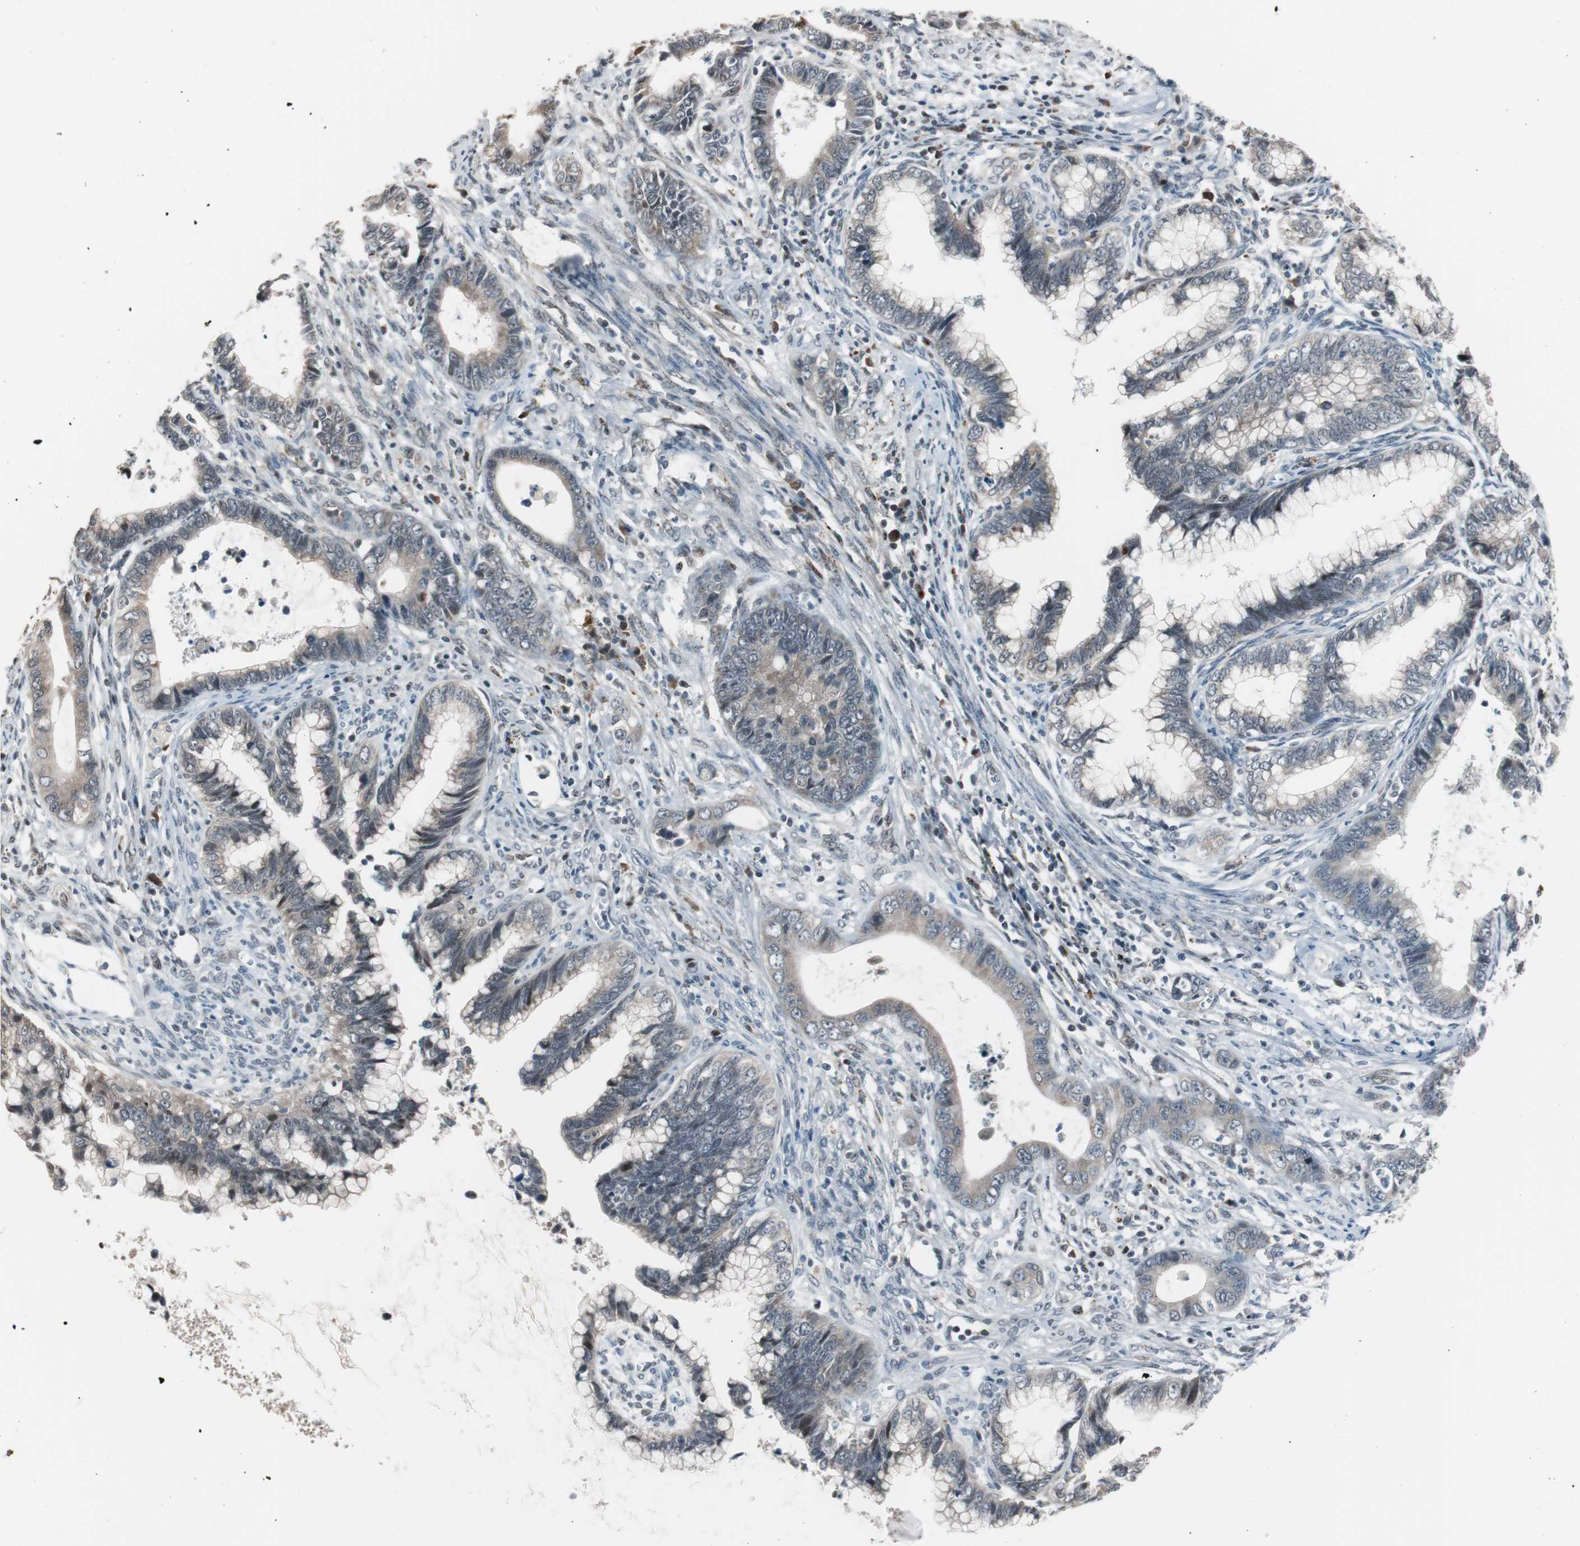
{"staining": {"intensity": "weak", "quantity": "25%-75%", "location": "cytoplasmic/membranous"}, "tissue": "cervical cancer", "cell_type": "Tumor cells", "image_type": "cancer", "snomed": [{"axis": "morphology", "description": "Adenocarcinoma, NOS"}, {"axis": "topography", "description": "Cervix"}], "caption": "This histopathology image demonstrates immunohistochemistry (IHC) staining of human cervical adenocarcinoma, with low weak cytoplasmic/membranous positivity in about 25%-75% of tumor cells.", "gene": "BOLA1", "patient": {"sex": "female", "age": 44}}